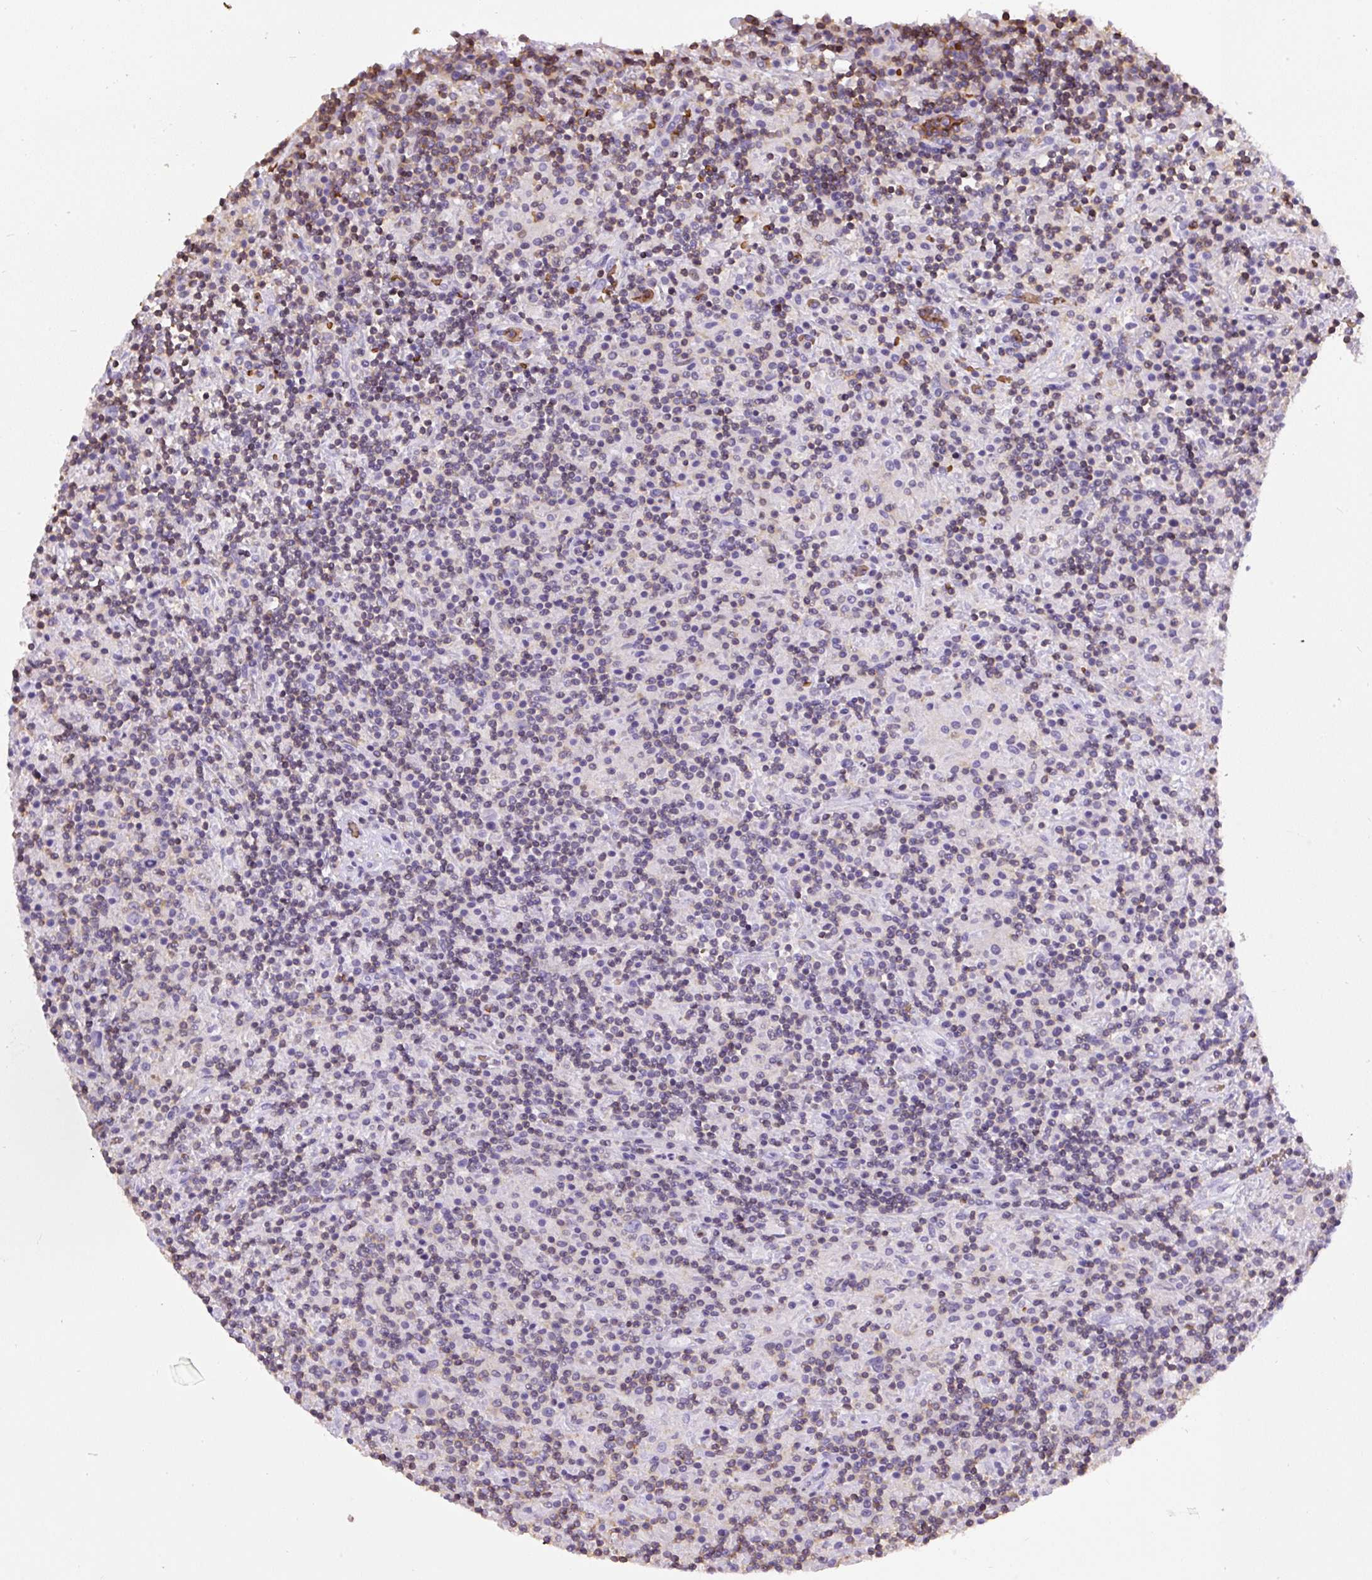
{"staining": {"intensity": "negative", "quantity": "none", "location": "none"}, "tissue": "lymphoma", "cell_type": "Tumor cells", "image_type": "cancer", "snomed": [{"axis": "morphology", "description": "Hodgkin's disease, NOS"}, {"axis": "topography", "description": "Lymph node"}], "caption": "An IHC image of lymphoma is shown. There is no staining in tumor cells of lymphoma. (DAB immunohistochemistry visualized using brightfield microscopy, high magnification).", "gene": "FAM228B", "patient": {"sex": "male", "age": 70}}